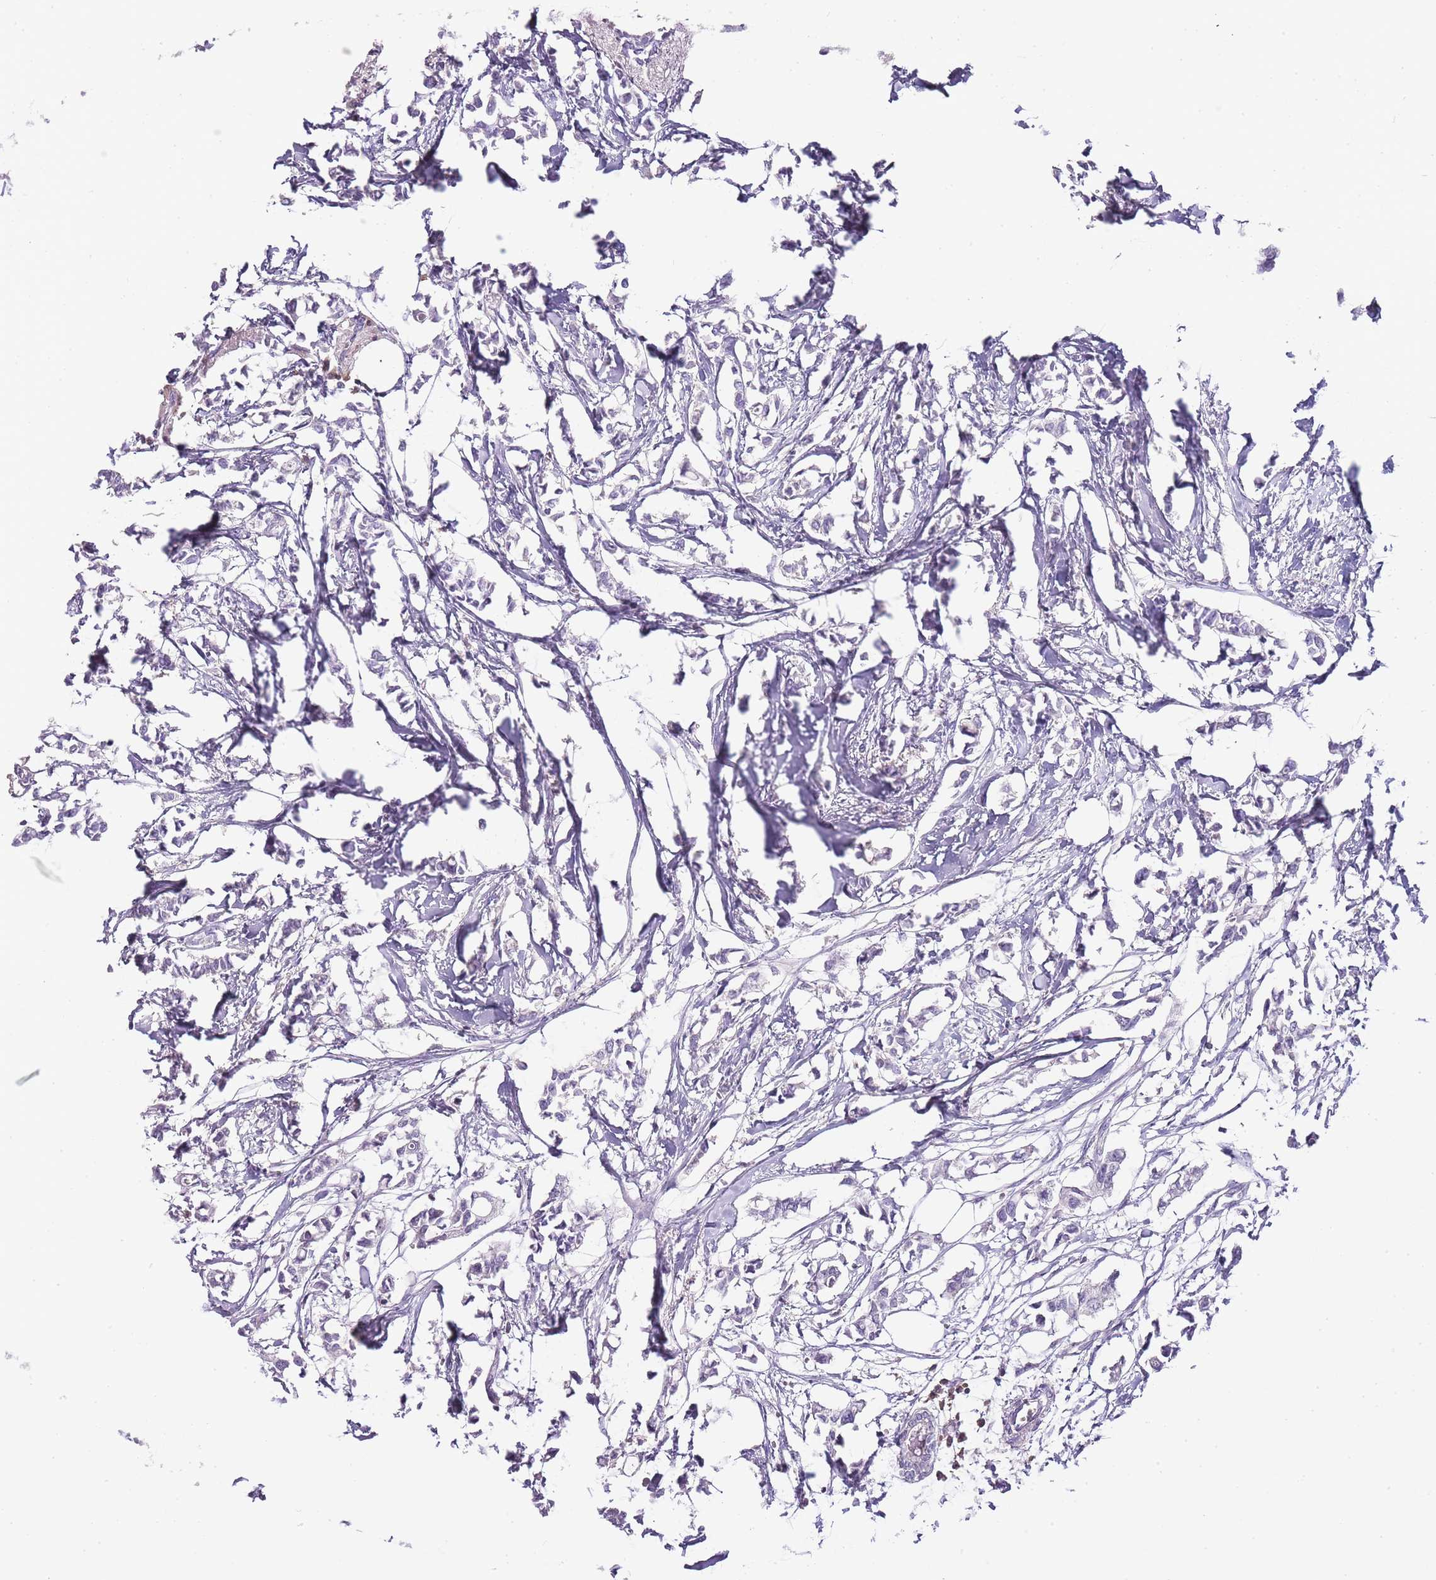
{"staining": {"intensity": "negative", "quantity": "none", "location": "none"}, "tissue": "breast cancer", "cell_type": "Tumor cells", "image_type": "cancer", "snomed": [{"axis": "morphology", "description": "Duct carcinoma"}, {"axis": "topography", "description": "Breast"}], "caption": "This image is of breast cancer (intraductal carcinoma) stained with immunohistochemistry to label a protein in brown with the nuclei are counter-stained blue. There is no positivity in tumor cells.", "gene": "ZBP1", "patient": {"sex": "female", "age": 41}}